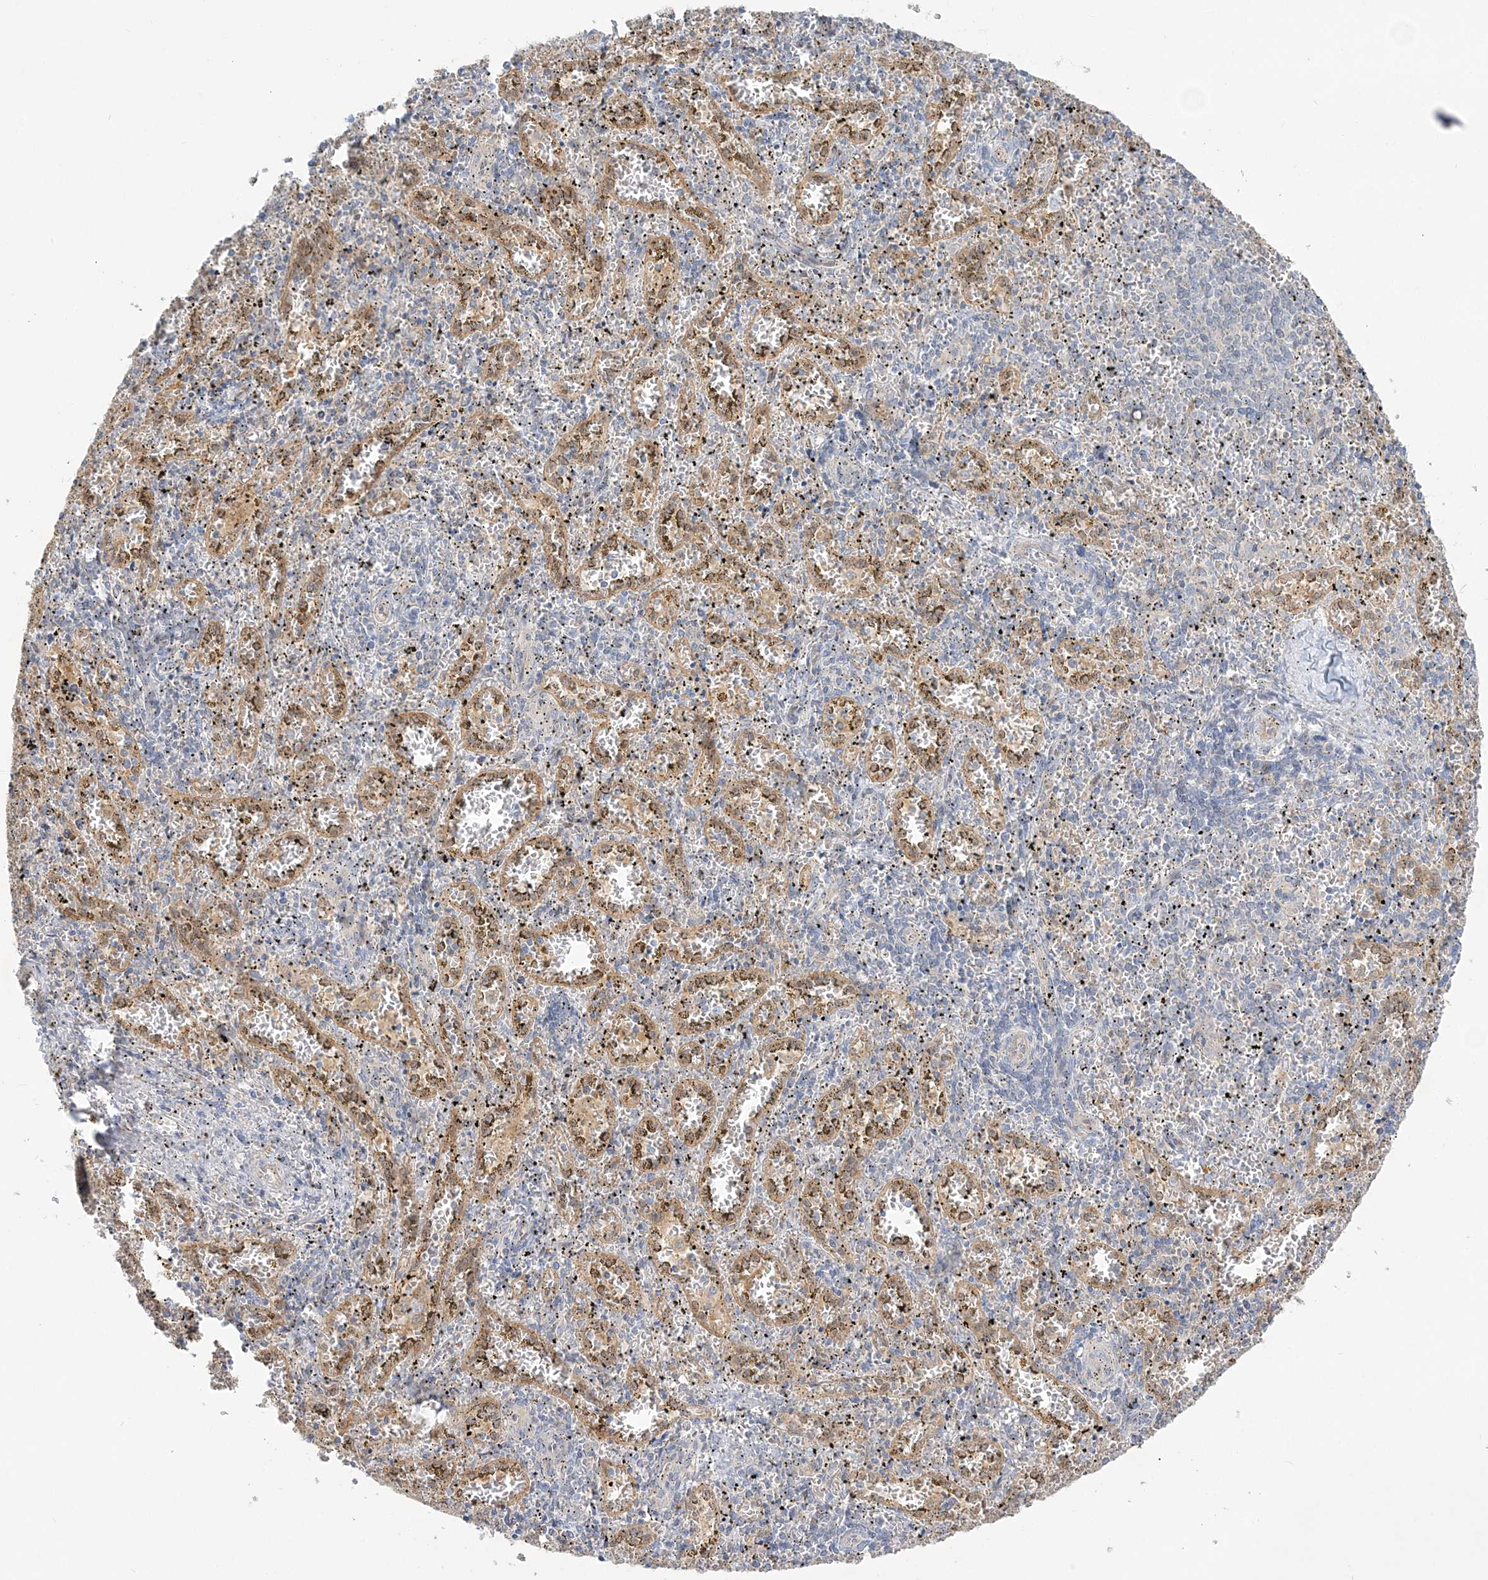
{"staining": {"intensity": "negative", "quantity": "none", "location": "none"}, "tissue": "spleen", "cell_type": "Cells in red pulp", "image_type": "normal", "snomed": [{"axis": "morphology", "description": "Normal tissue, NOS"}, {"axis": "topography", "description": "Spleen"}], "caption": "Cells in red pulp show no significant protein expression in benign spleen.", "gene": "INPP1", "patient": {"sex": "male", "age": 11}}